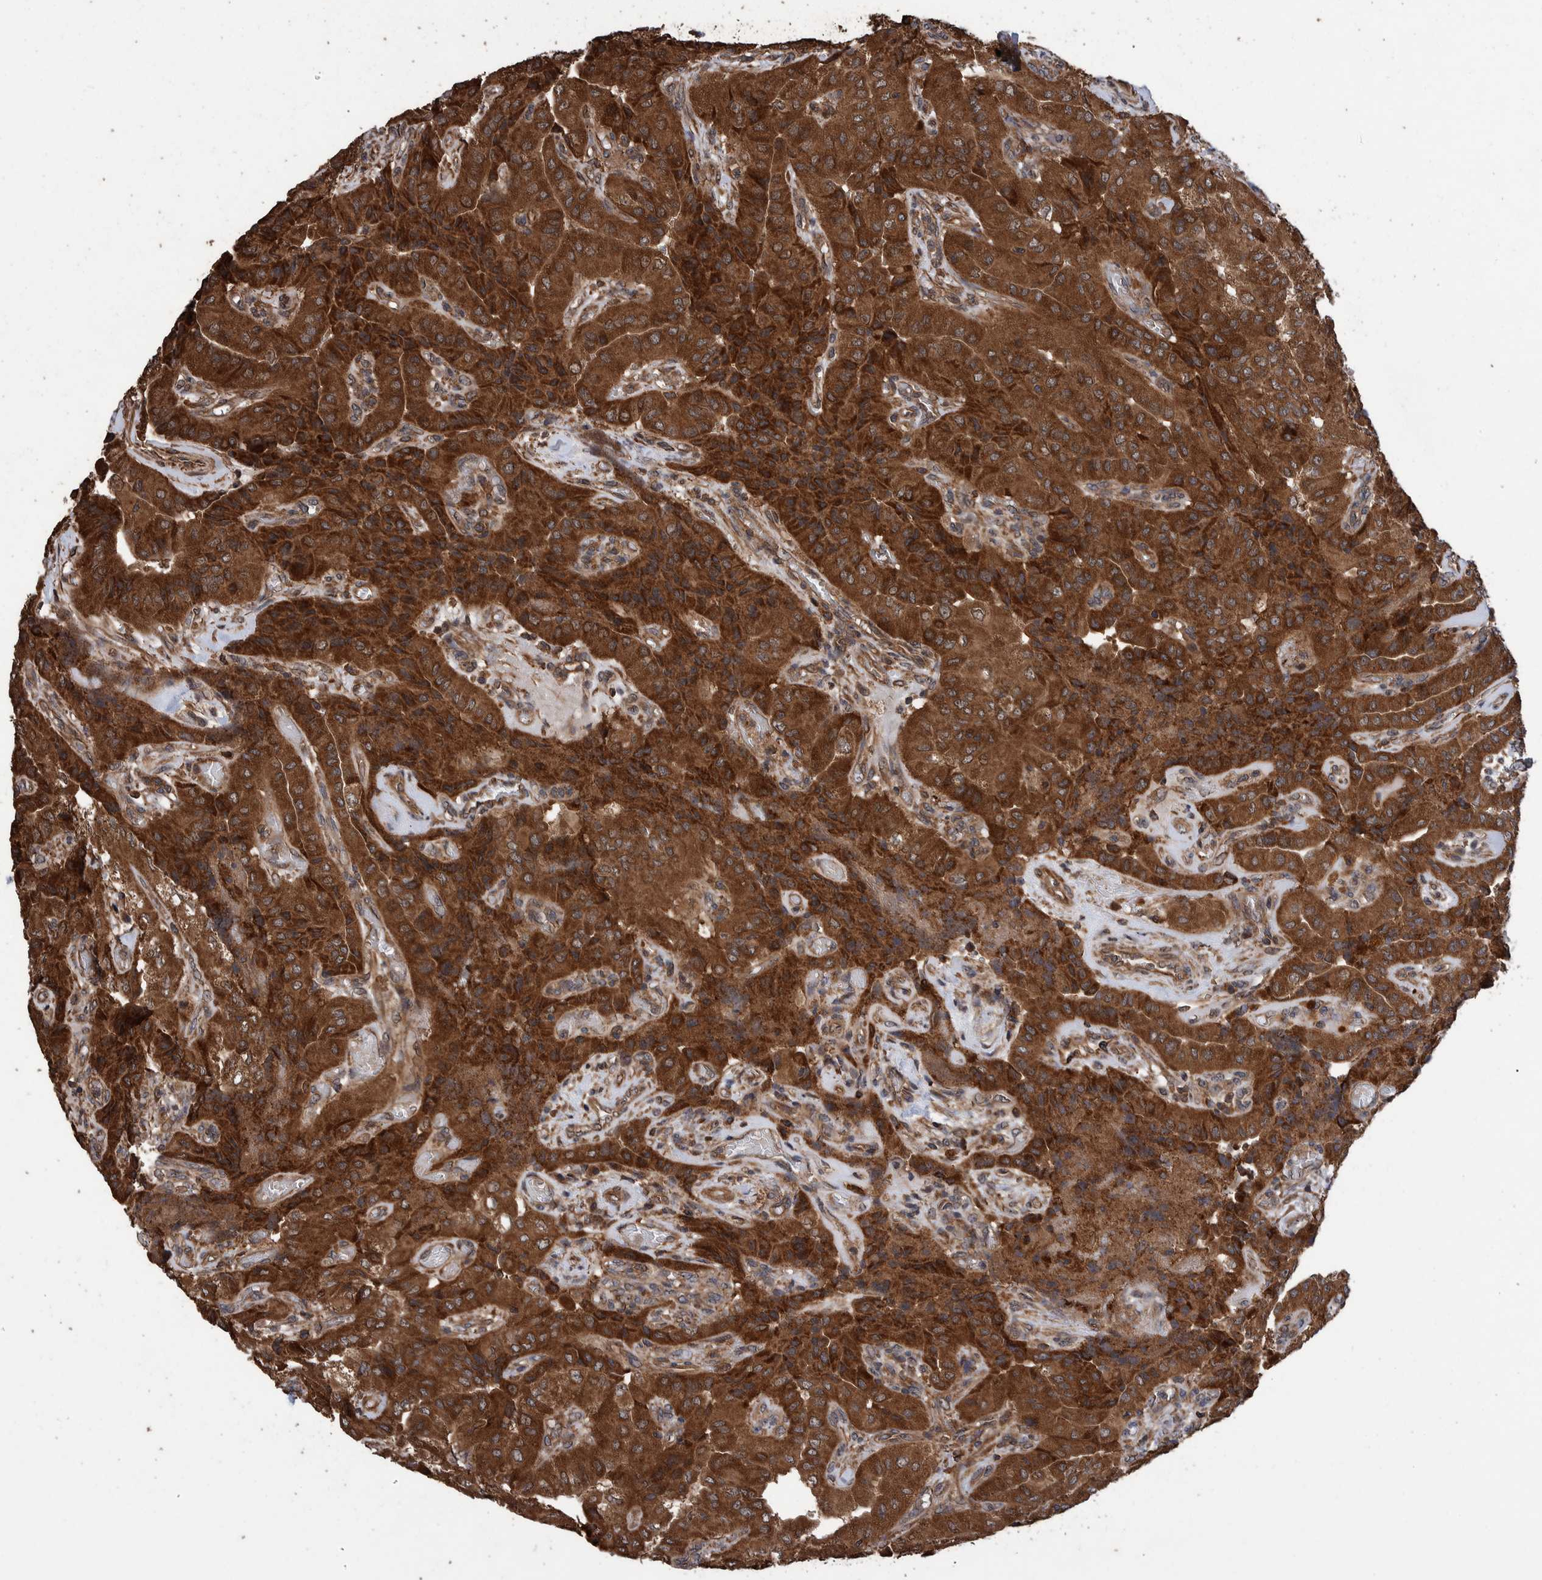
{"staining": {"intensity": "strong", "quantity": ">75%", "location": "cytoplasmic/membranous"}, "tissue": "thyroid cancer", "cell_type": "Tumor cells", "image_type": "cancer", "snomed": [{"axis": "morphology", "description": "Papillary adenocarcinoma, NOS"}, {"axis": "topography", "description": "Thyroid gland"}], "caption": "Thyroid cancer (papillary adenocarcinoma) was stained to show a protein in brown. There is high levels of strong cytoplasmic/membranous staining in about >75% of tumor cells.", "gene": "TRIM16", "patient": {"sex": "female", "age": 59}}